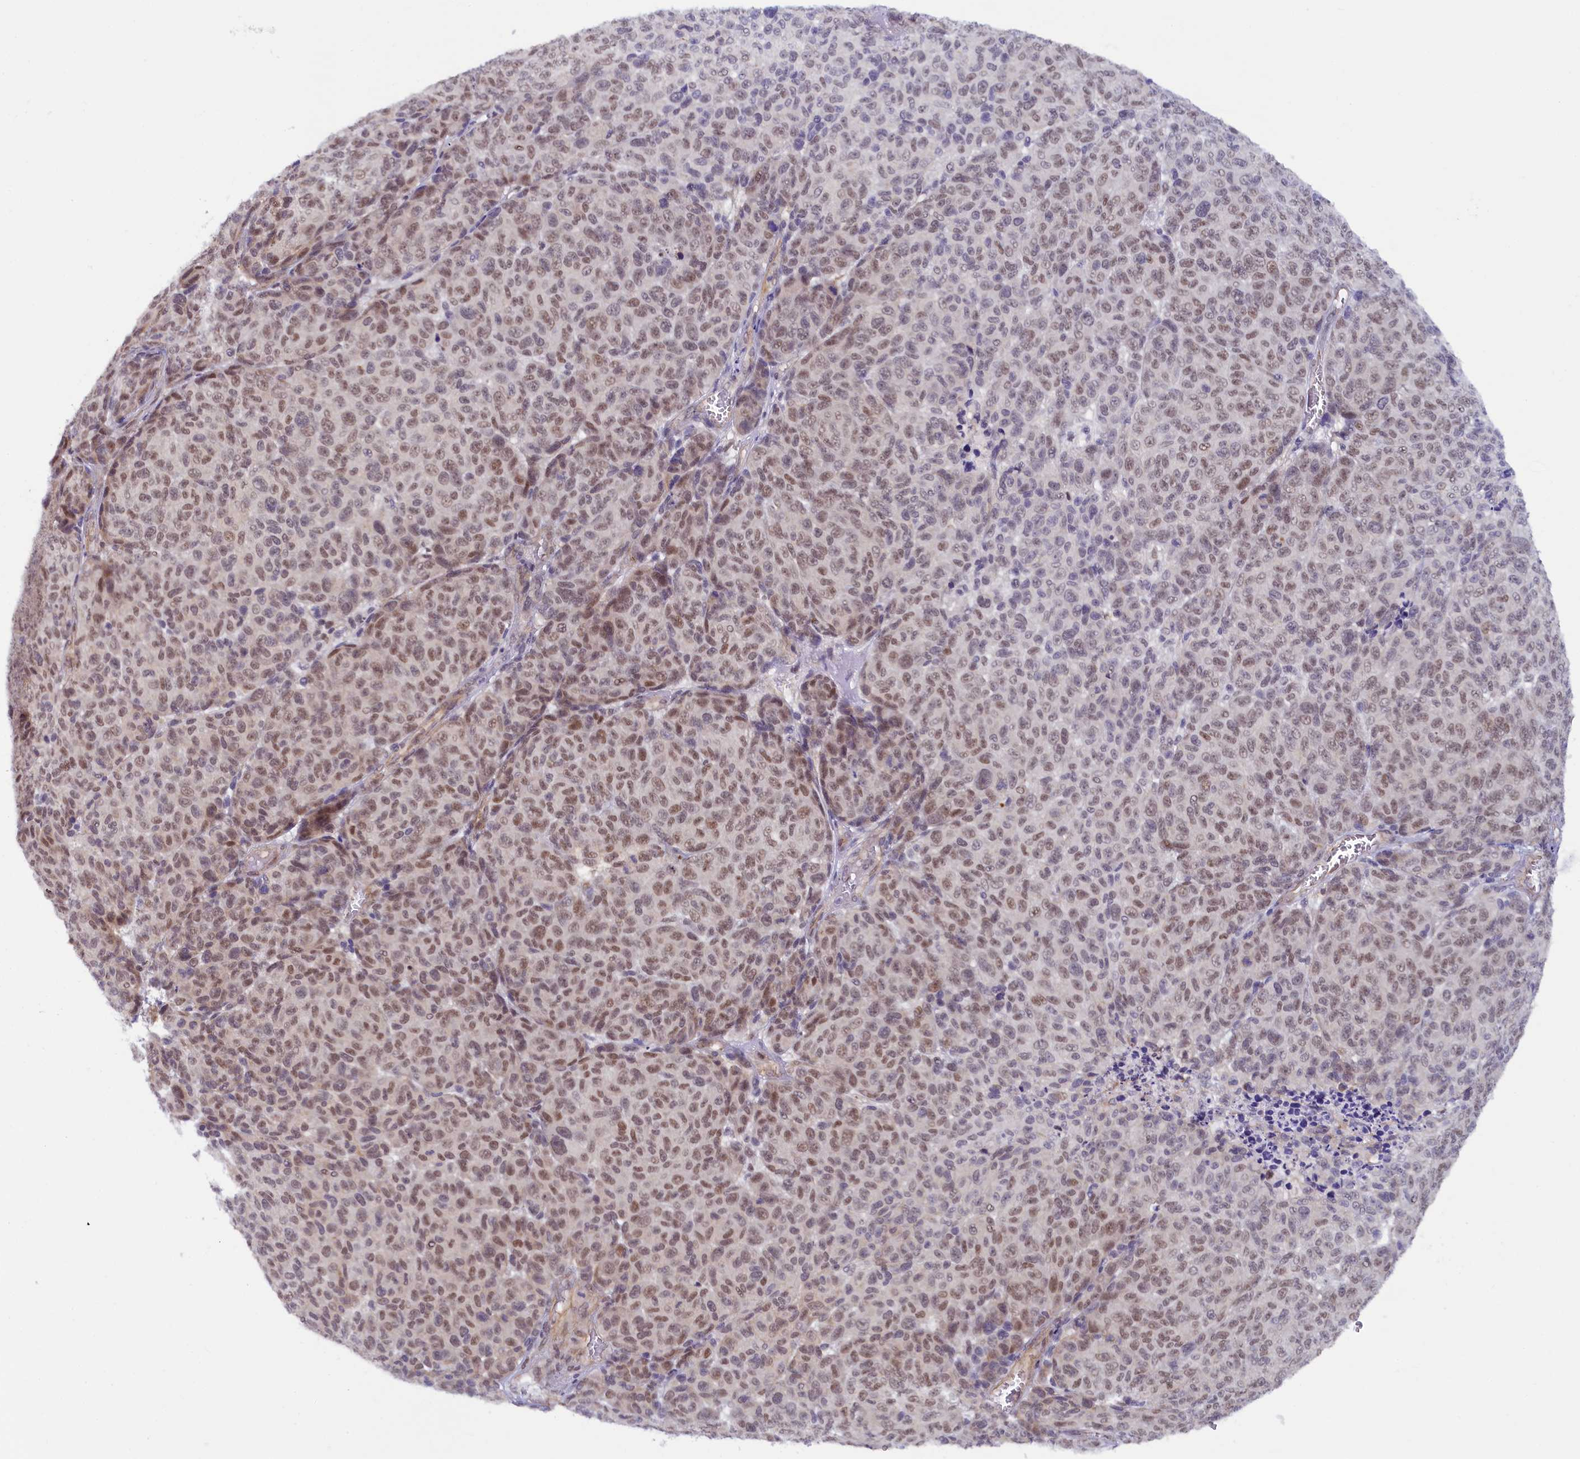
{"staining": {"intensity": "moderate", "quantity": ">75%", "location": "nuclear"}, "tissue": "melanoma", "cell_type": "Tumor cells", "image_type": "cancer", "snomed": [{"axis": "morphology", "description": "Malignant melanoma, NOS"}, {"axis": "topography", "description": "Skin"}], "caption": "This is a photomicrograph of immunohistochemistry (IHC) staining of malignant melanoma, which shows moderate expression in the nuclear of tumor cells.", "gene": "INTS14", "patient": {"sex": "male", "age": 49}}